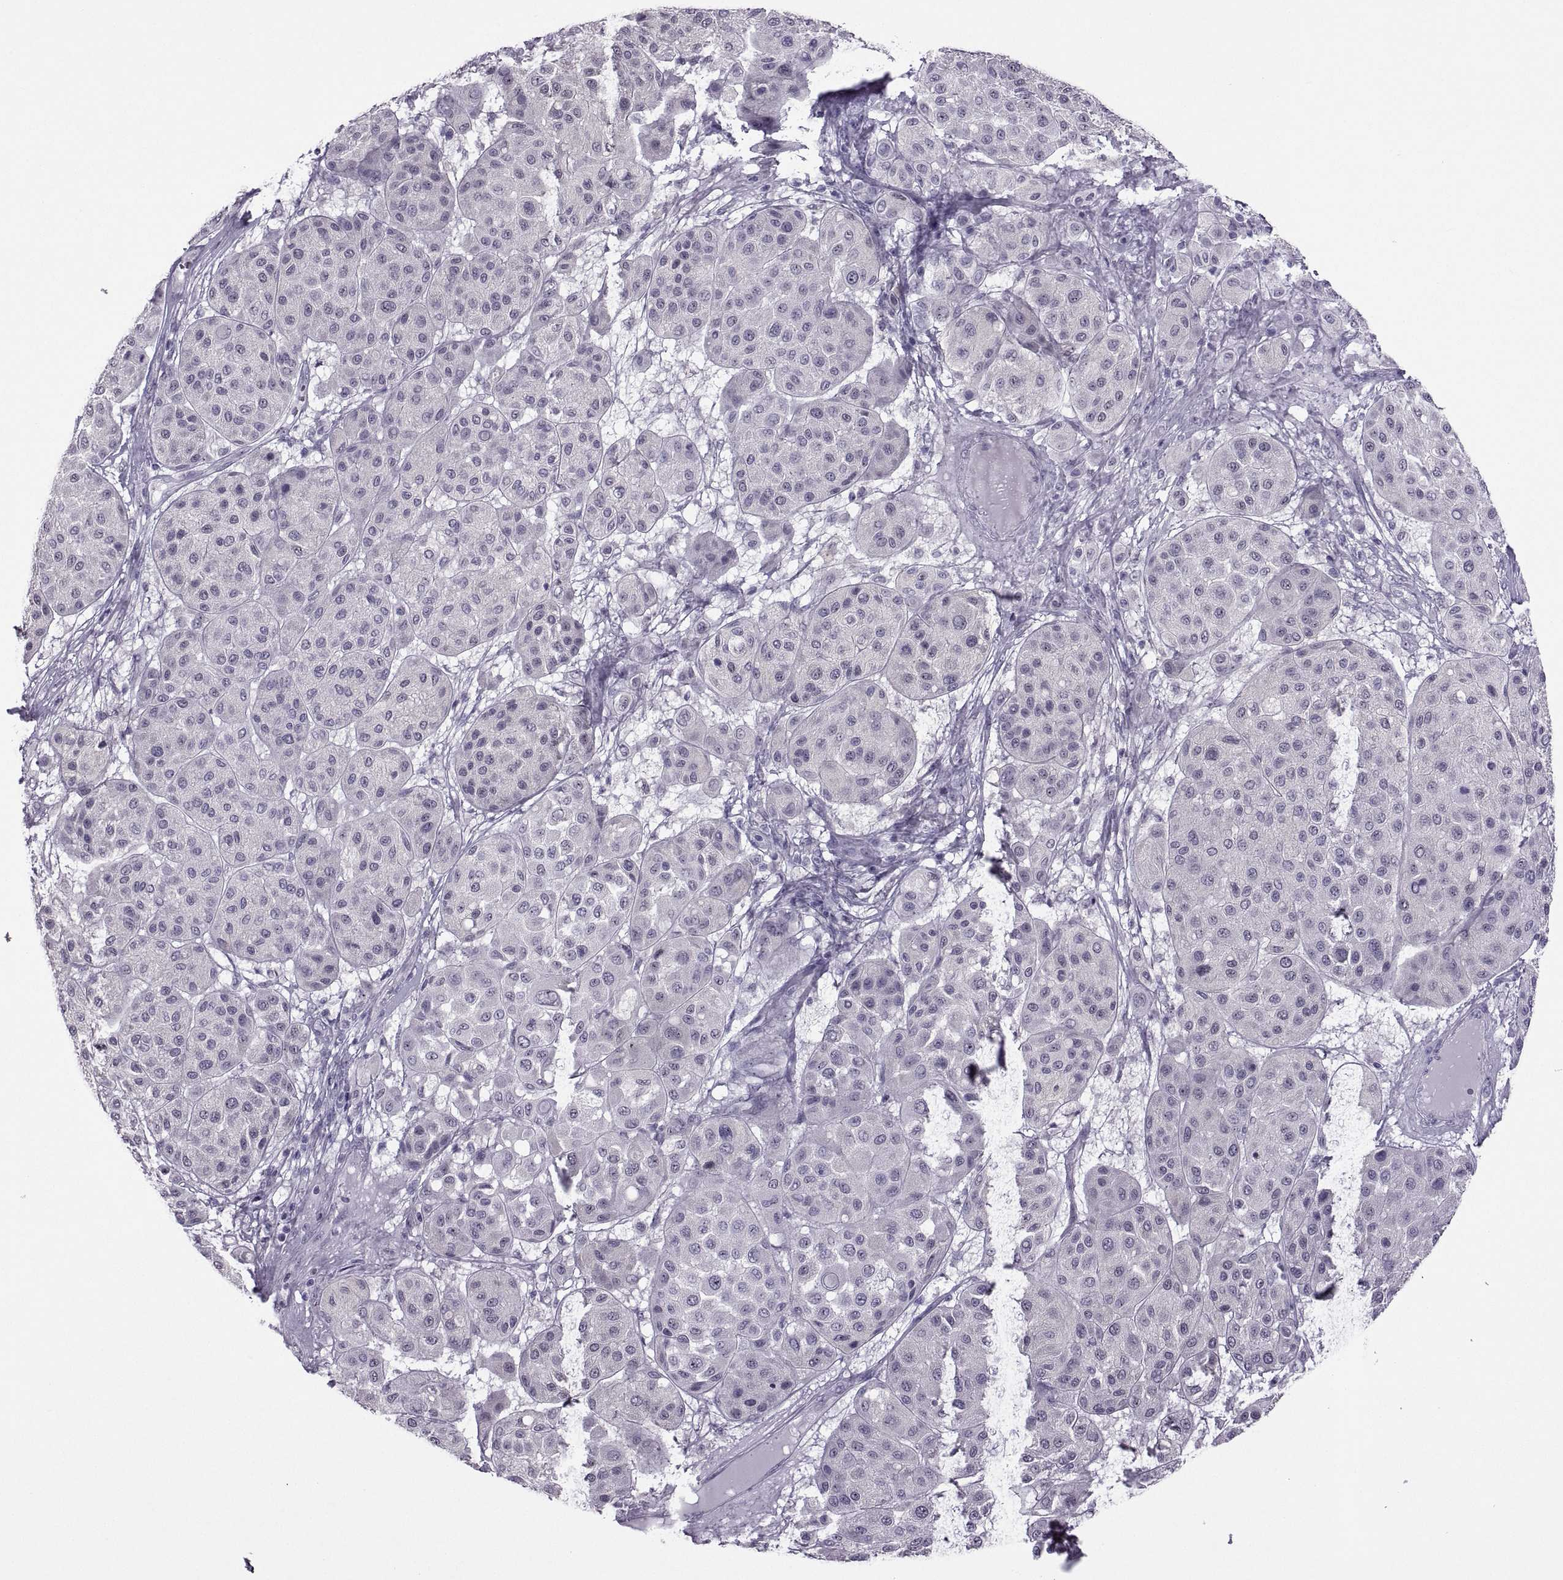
{"staining": {"intensity": "negative", "quantity": "none", "location": "none"}, "tissue": "melanoma", "cell_type": "Tumor cells", "image_type": "cancer", "snomed": [{"axis": "morphology", "description": "Malignant melanoma, Metastatic site"}, {"axis": "topography", "description": "Smooth muscle"}], "caption": "Tumor cells show no significant protein positivity in malignant melanoma (metastatic site). The staining is performed using DAB brown chromogen with nuclei counter-stained in using hematoxylin.", "gene": "ASIC2", "patient": {"sex": "male", "age": 41}}